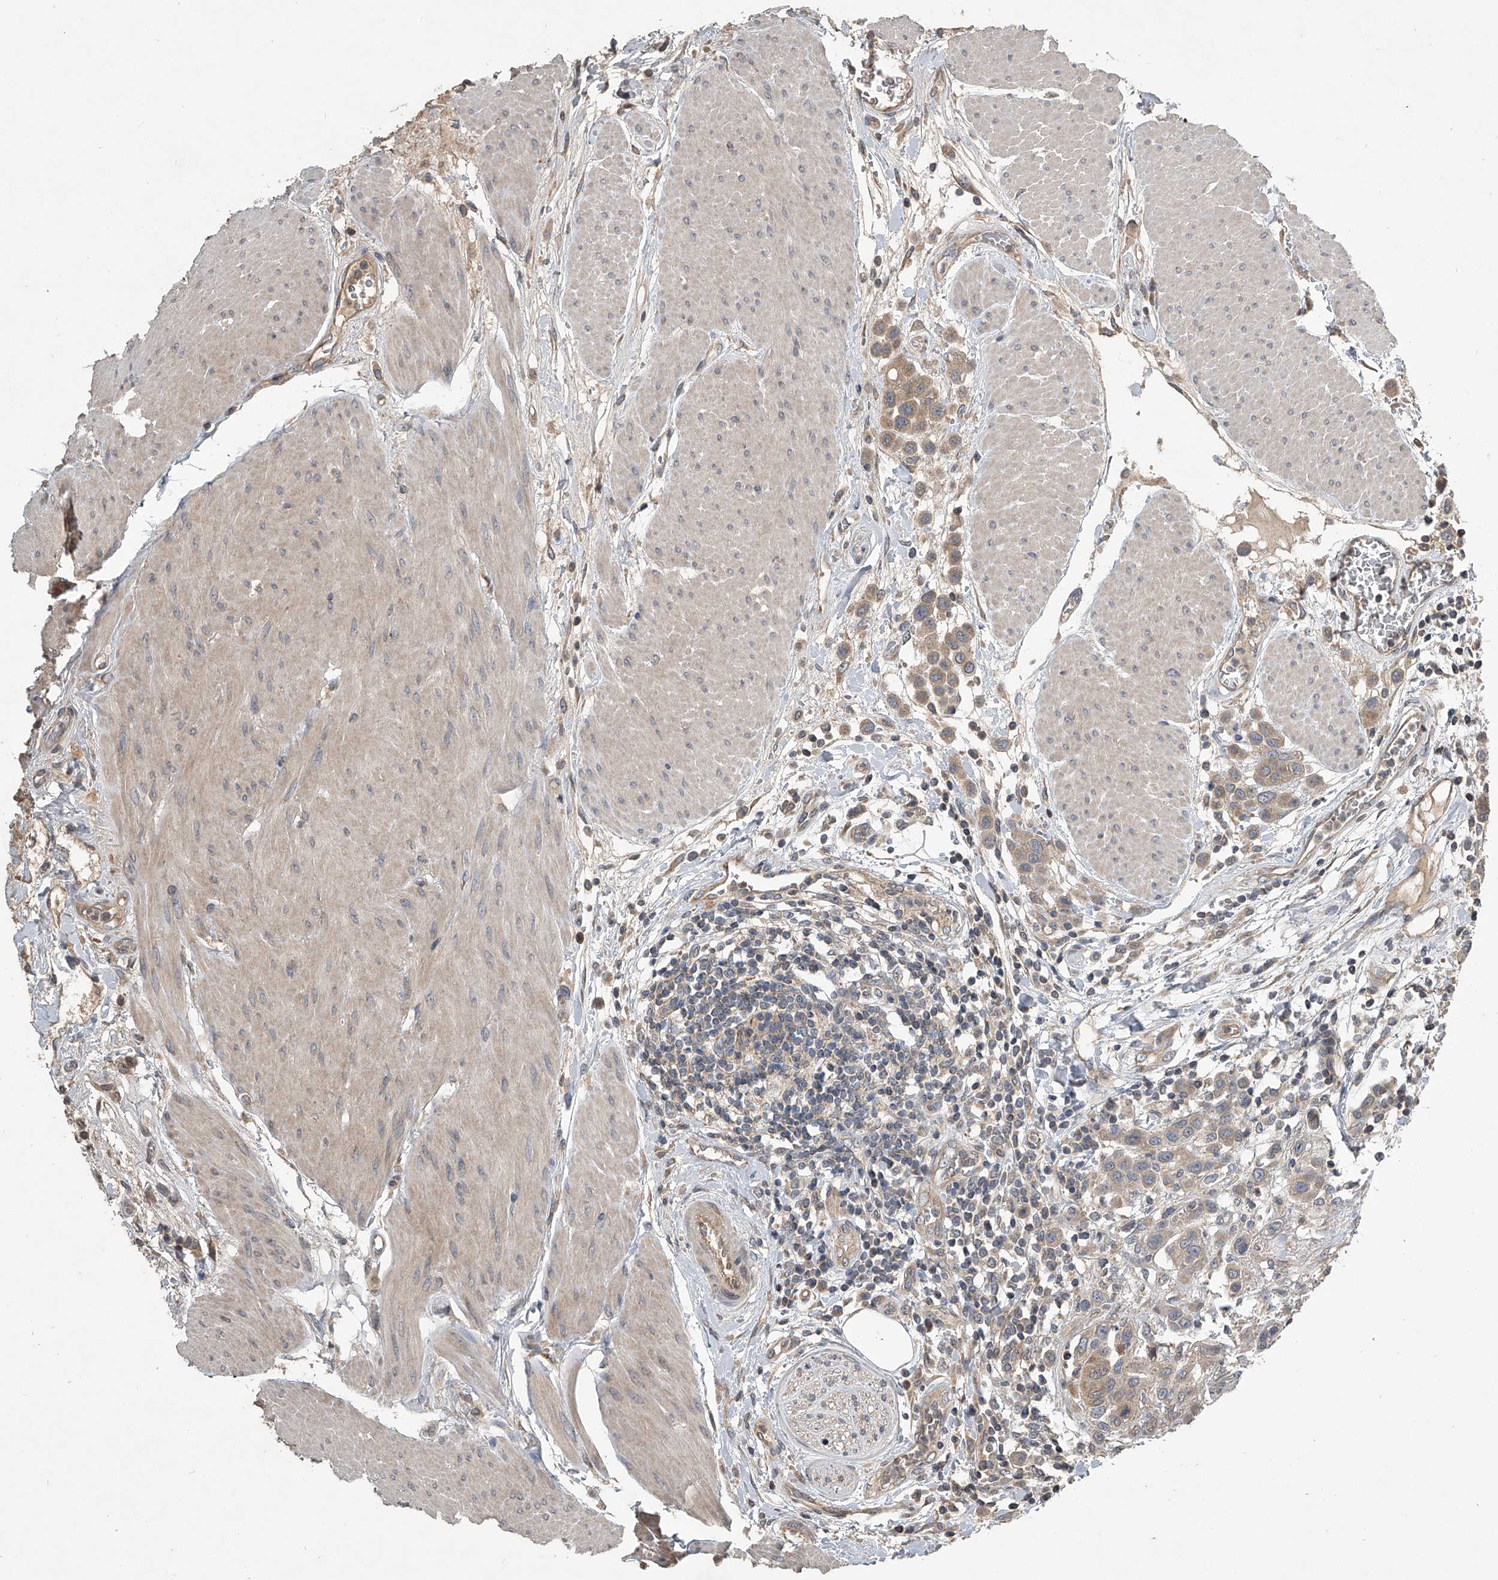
{"staining": {"intensity": "moderate", "quantity": ">75%", "location": "cytoplasmic/membranous"}, "tissue": "urothelial cancer", "cell_type": "Tumor cells", "image_type": "cancer", "snomed": [{"axis": "morphology", "description": "Urothelial carcinoma, High grade"}, {"axis": "topography", "description": "Urinary bladder"}], "caption": "Protein expression analysis of human urothelial carcinoma (high-grade) reveals moderate cytoplasmic/membranous staining in approximately >75% of tumor cells.", "gene": "NFS1", "patient": {"sex": "male", "age": 50}}